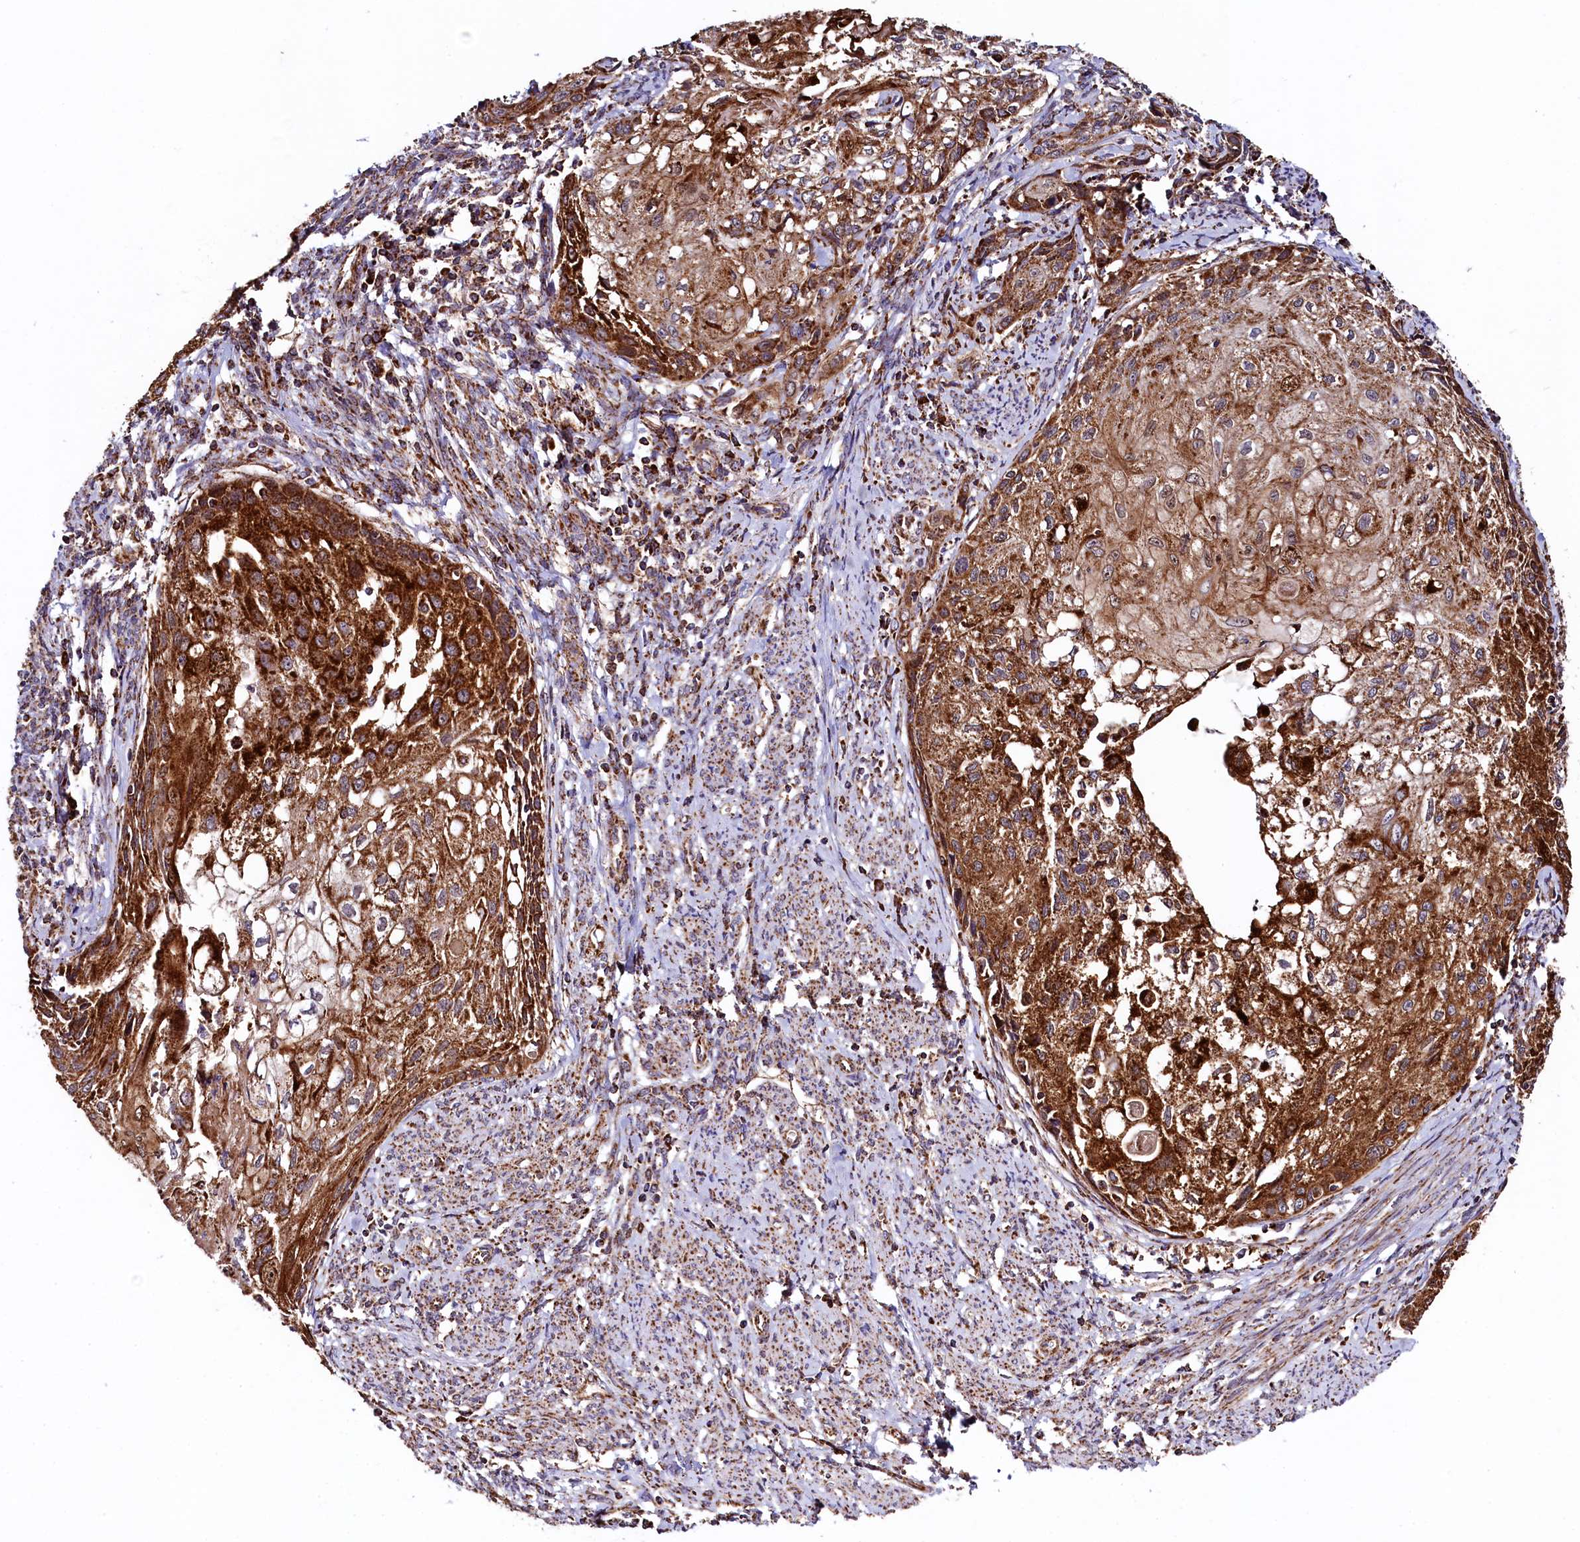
{"staining": {"intensity": "strong", "quantity": ">75%", "location": "cytoplasmic/membranous"}, "tissue": "cervical cancer", "cell_type": "Tumor cells", "image_type": "cancer", "snomed": [{"axis": "morphology", "description": "Squamous cell carcinoma, NOS"}, {"axis": "topography", "description": "Cervix"}], "caption": "Tumor cells demonstrate high levels of strong cytoplasmic/membranous staining in about >75% of cells in cervical cancer (squamous cell carcinoma).", "gene": "CLYBL", "patient": {"sex": "female", "age": 67}}